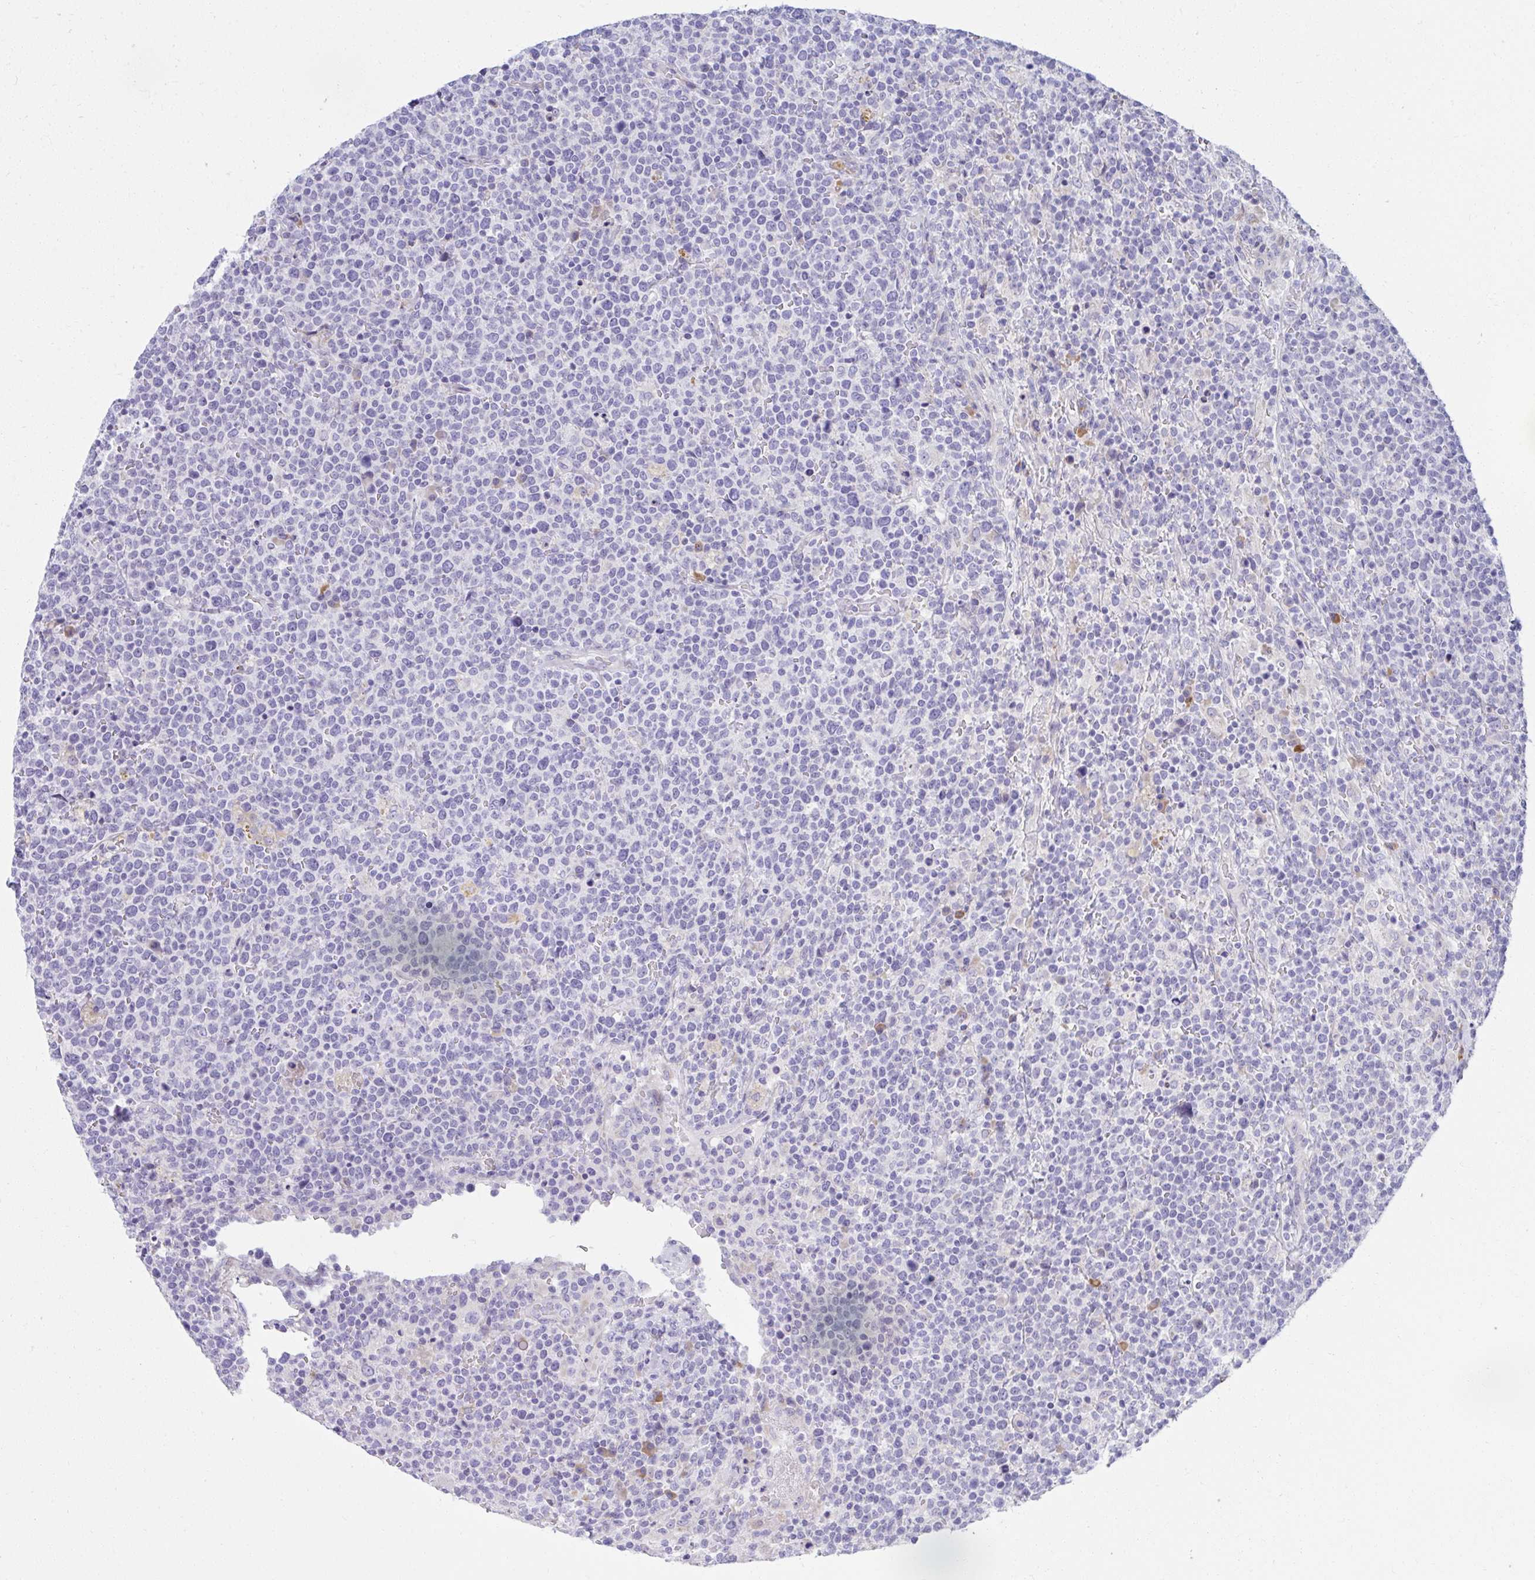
{"staining": {"intensity": "negative", "quantity": "none", "location": "none"}, "tissue": "lymphoma", "cell_type": "Tumor cells", "image_type": "cancer", "snomed": [{"axis": "morphology", "description": "Malignant lymphoma, non-Hodgkin's type, High grade"}, {"axis": "topography", "description": "Lymph node"}], "caption": "Image shows no protein expression in tumor cells of lymphoma tissue.", "gene": "FASLG", "patient": {"sex": "male", "age": 61}}